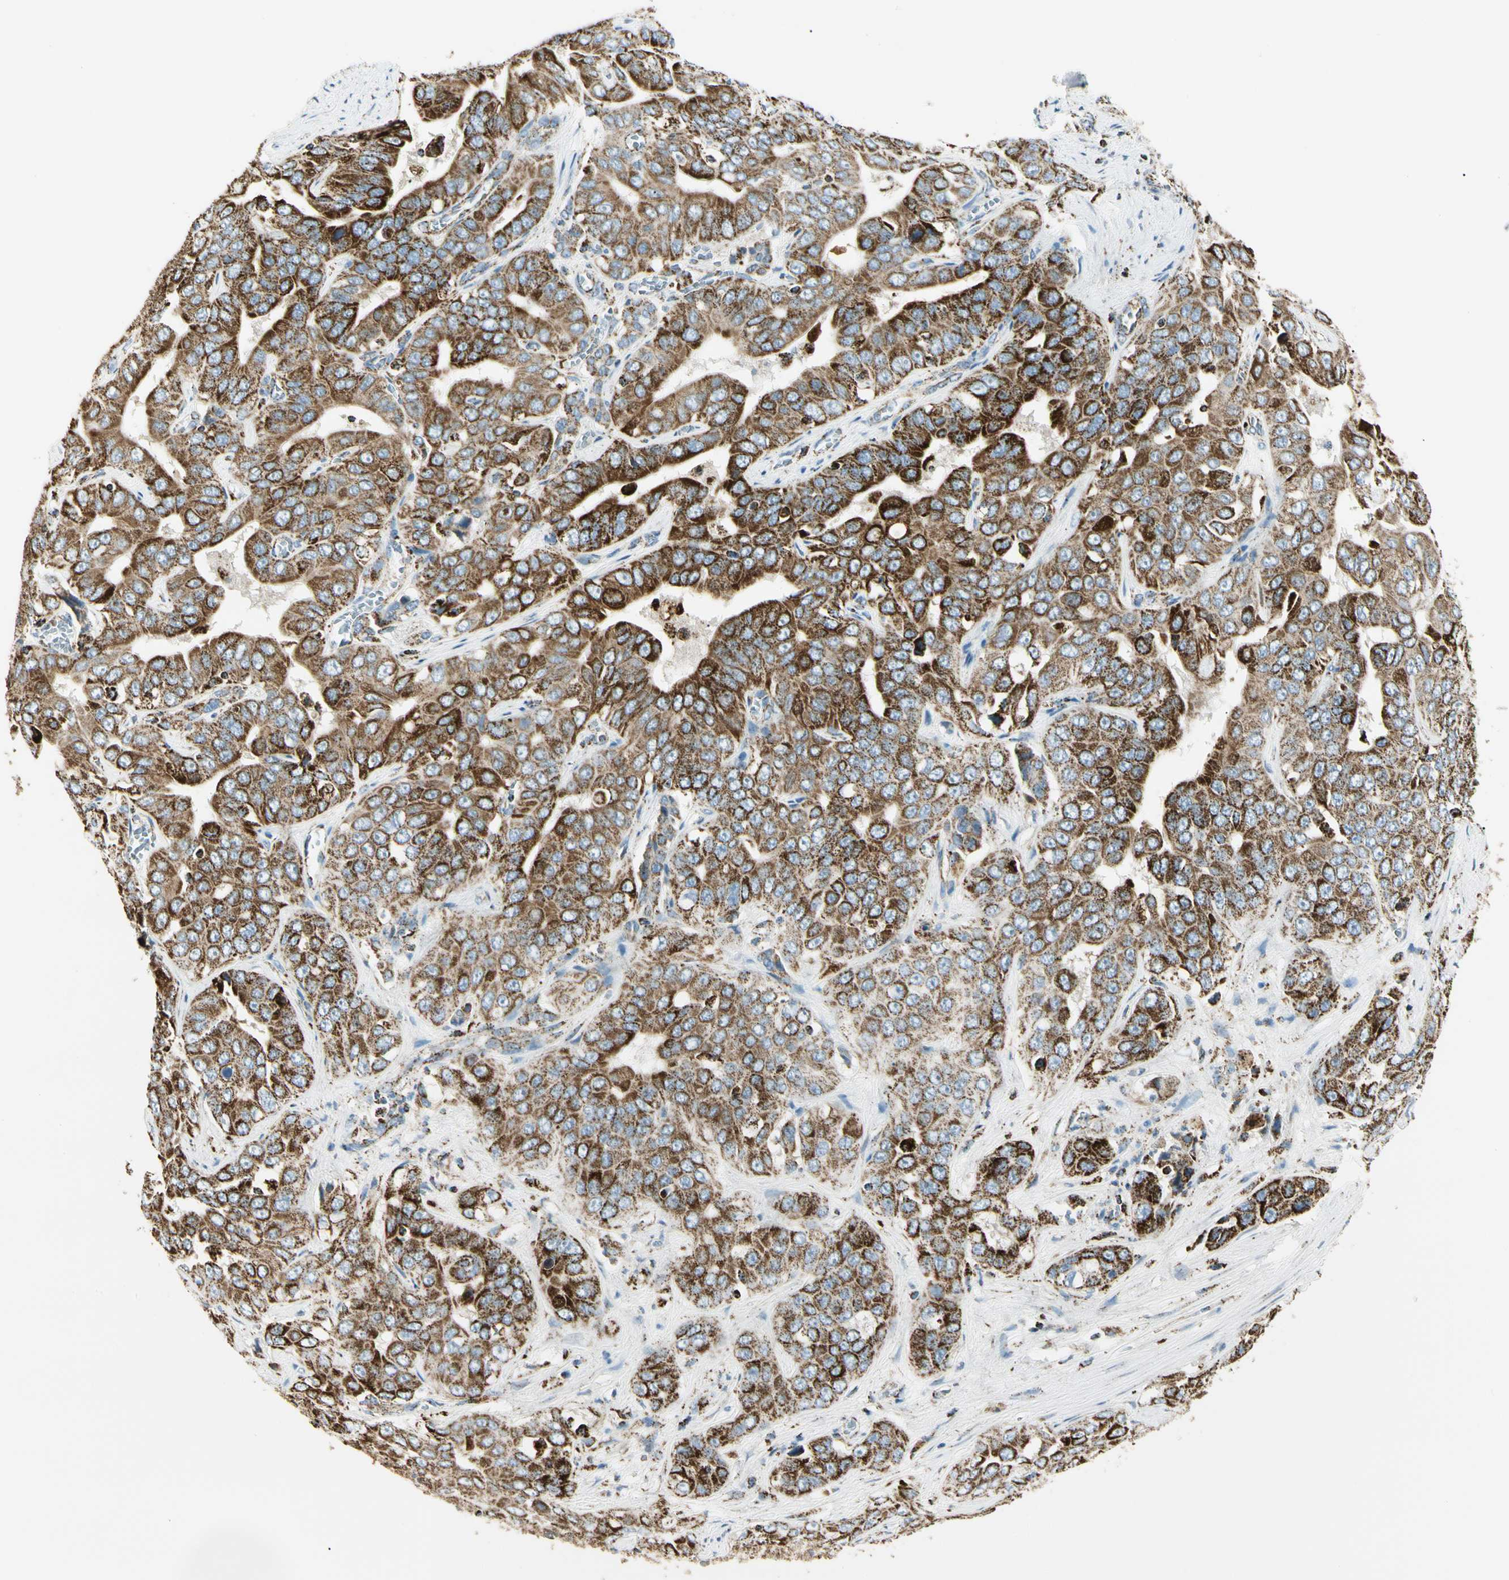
{"staining": {"intensity": "strong", "quantity": ">75%", "location": "cytoplasmic/membranous"}, "tissue": "liver cancer", "cell_type": "Tumor cells", "image_type": "cancer", "snomed": [{"axis": "morphology", "description": "Cholangiocarcinoma"}, {"axis": "topography", "description": "Liver"}], "caption": "Cholangiocarcinoma (liver) stained for a protein exhibits strong cytoplasmic/membranous positivity in tumor cells. The staining was performed using DAB (3,3'-diaminobenzidine), with brown indicating positive protein expression. Nuclei are stained blue with hematoxylin.", "gene": "ME2", "patient": {"sex": "female", "age": 52}}